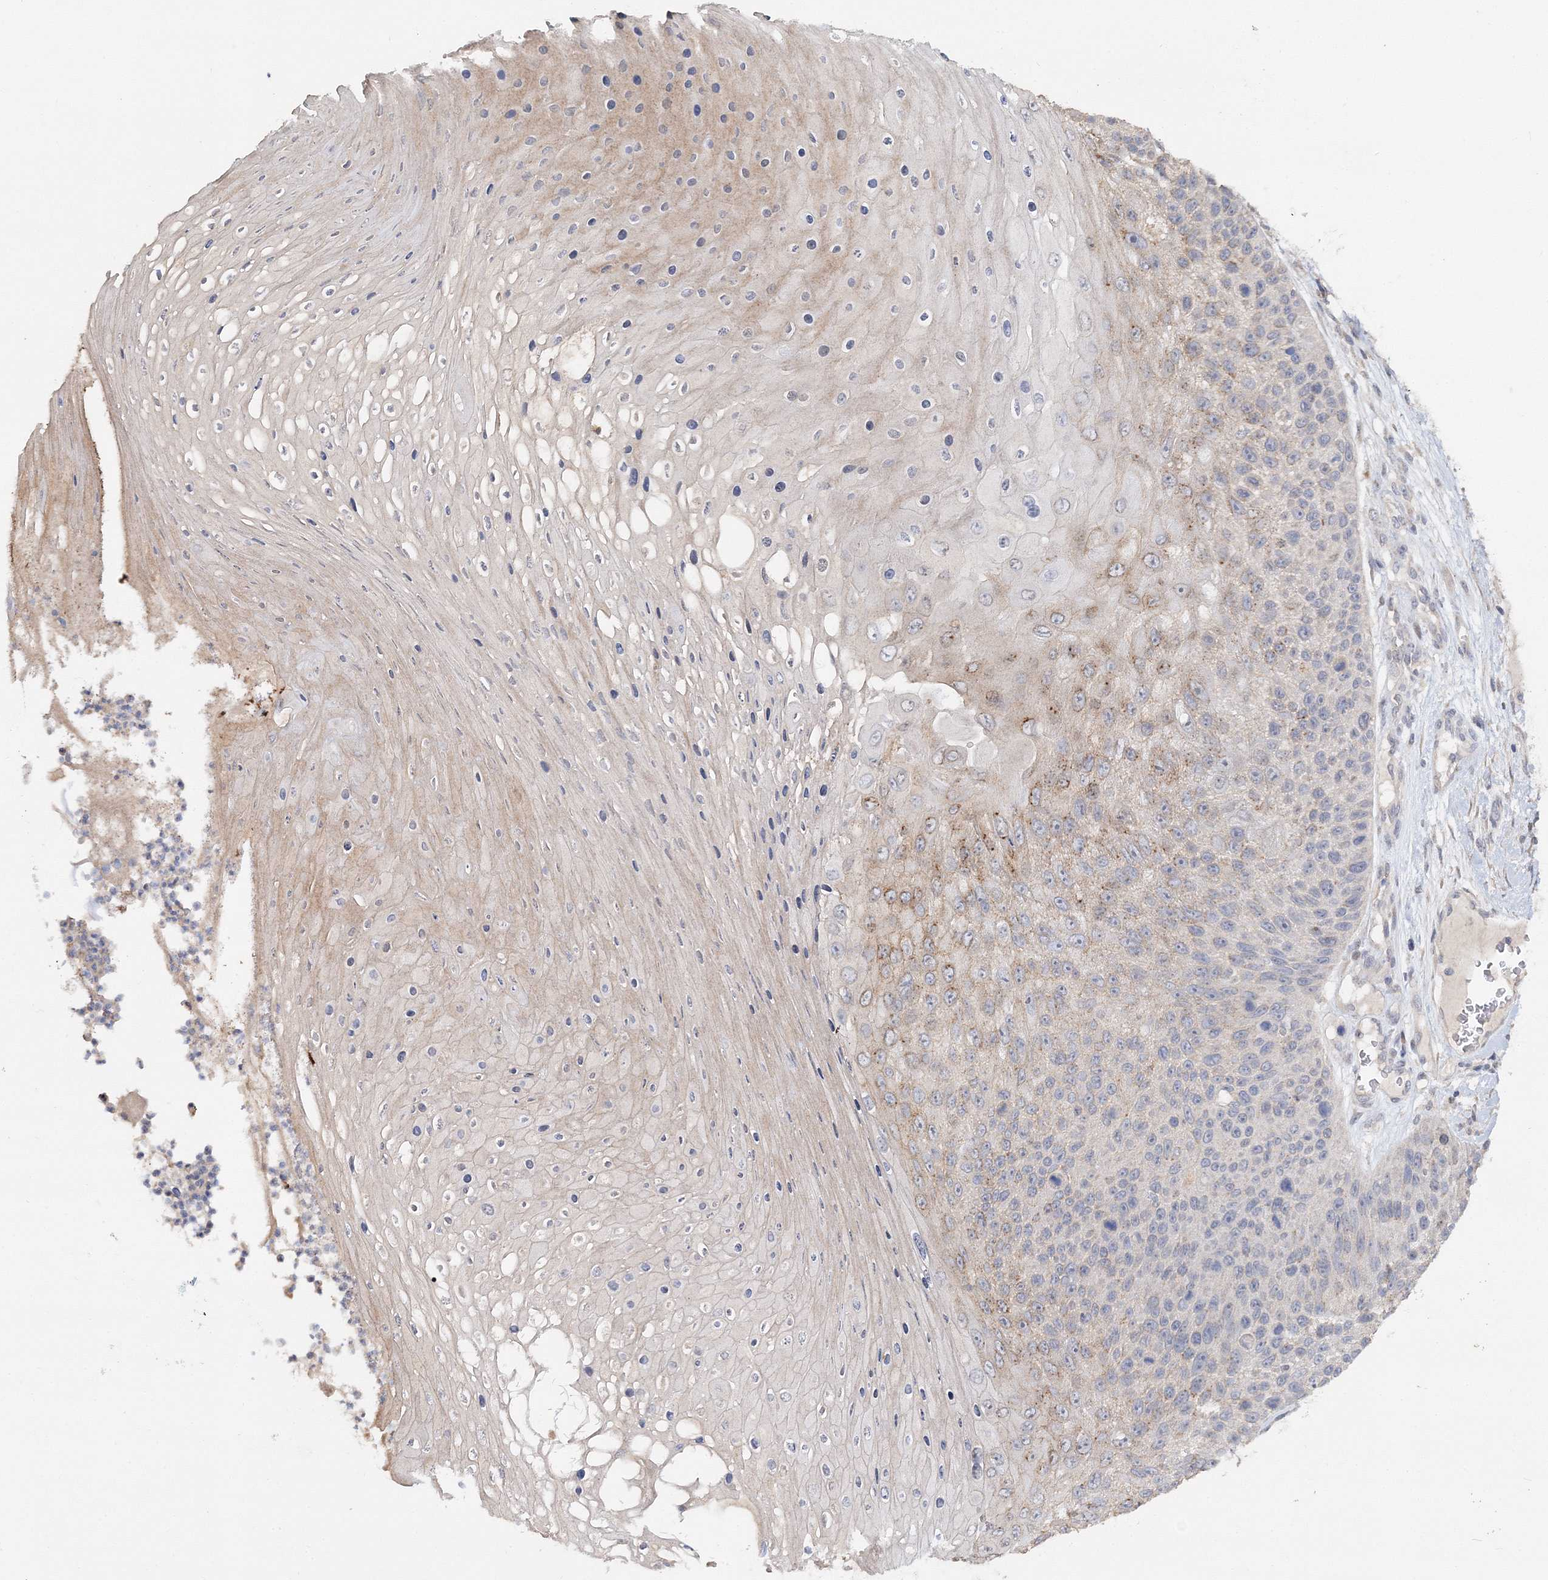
{"staining": {"intensity": "negative", "quantity": "none", "location": "none"}, "tissue": "skin cancer", "cell_type": "Tumor cells", "image_type": "cancer", "snomed": [{"axis": "morphology", "description": "Squamous cell carcinoma, NOS"}, {"axis": "topography", "description": "Skin"}], "caption": "A high-resolution photomicrograph shows immunohistochemistry (IHC) staining of skin cancer (squamous cell carcinoma), which displays no significant positivity in tumor cells. (IHC, brightfield microscopy, high magnification).", "gene": "GJB5", "patient": {"sex": "female", "age": 88}}